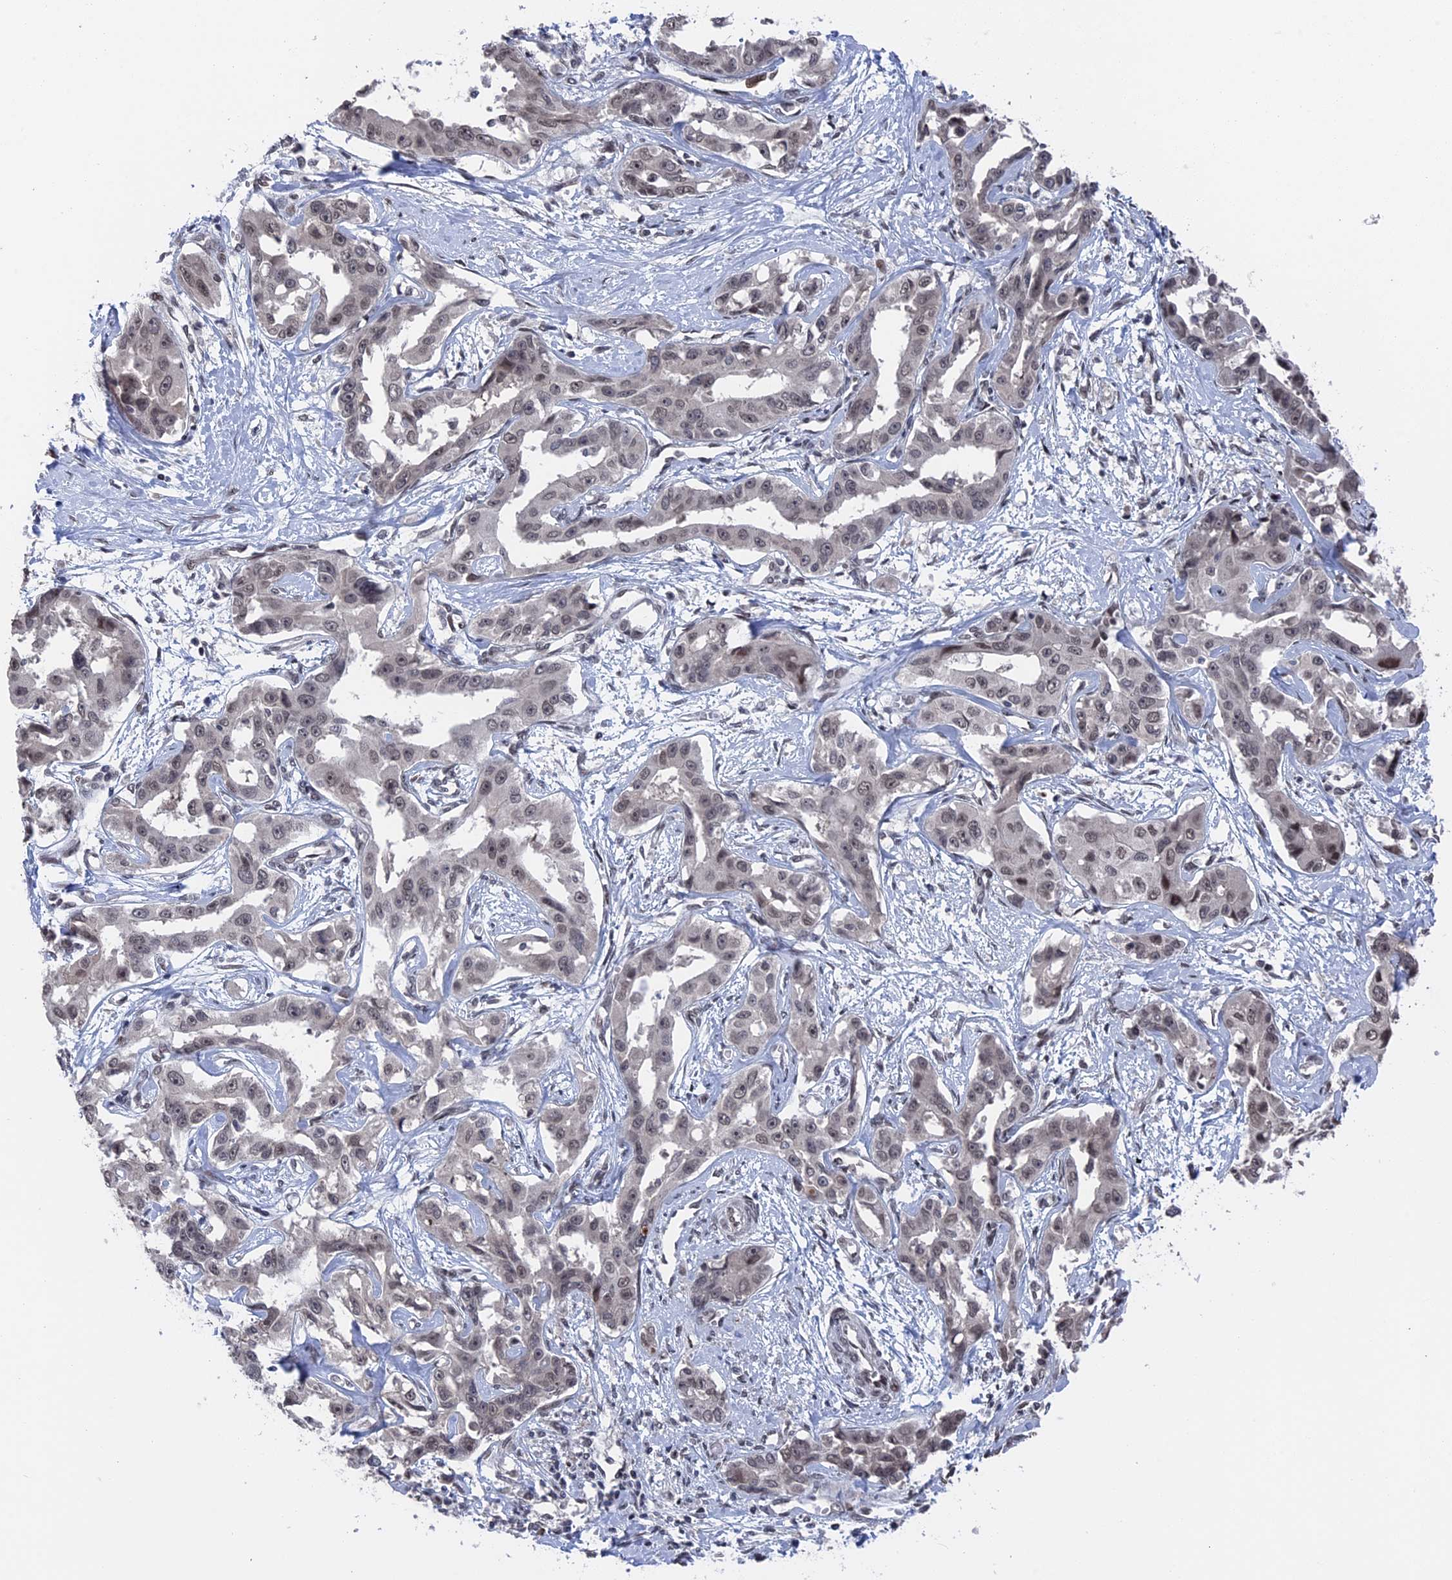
{"staining": {"intensity": "weak", "quantity": ">75%", "location": "nuclear"}, "tissue": "liver cancer", "cell_type": "Tumor cells", "image_type": "cancer", "snomed": [{"axis": "morphology", "description": "Cholangiocarcinoma"}, {"axis": "topography", "description": "Liver"}], "caption": "A brown stain highlights weak nuclear positivity of a protein in liver cancer (cholangiocarcinoma) tumor cells. (DAB = brown stain, brightfield microscopy at high magnification).", "gene": "NR2C2AP", "patient": {"sex": "male", "age": 59}}